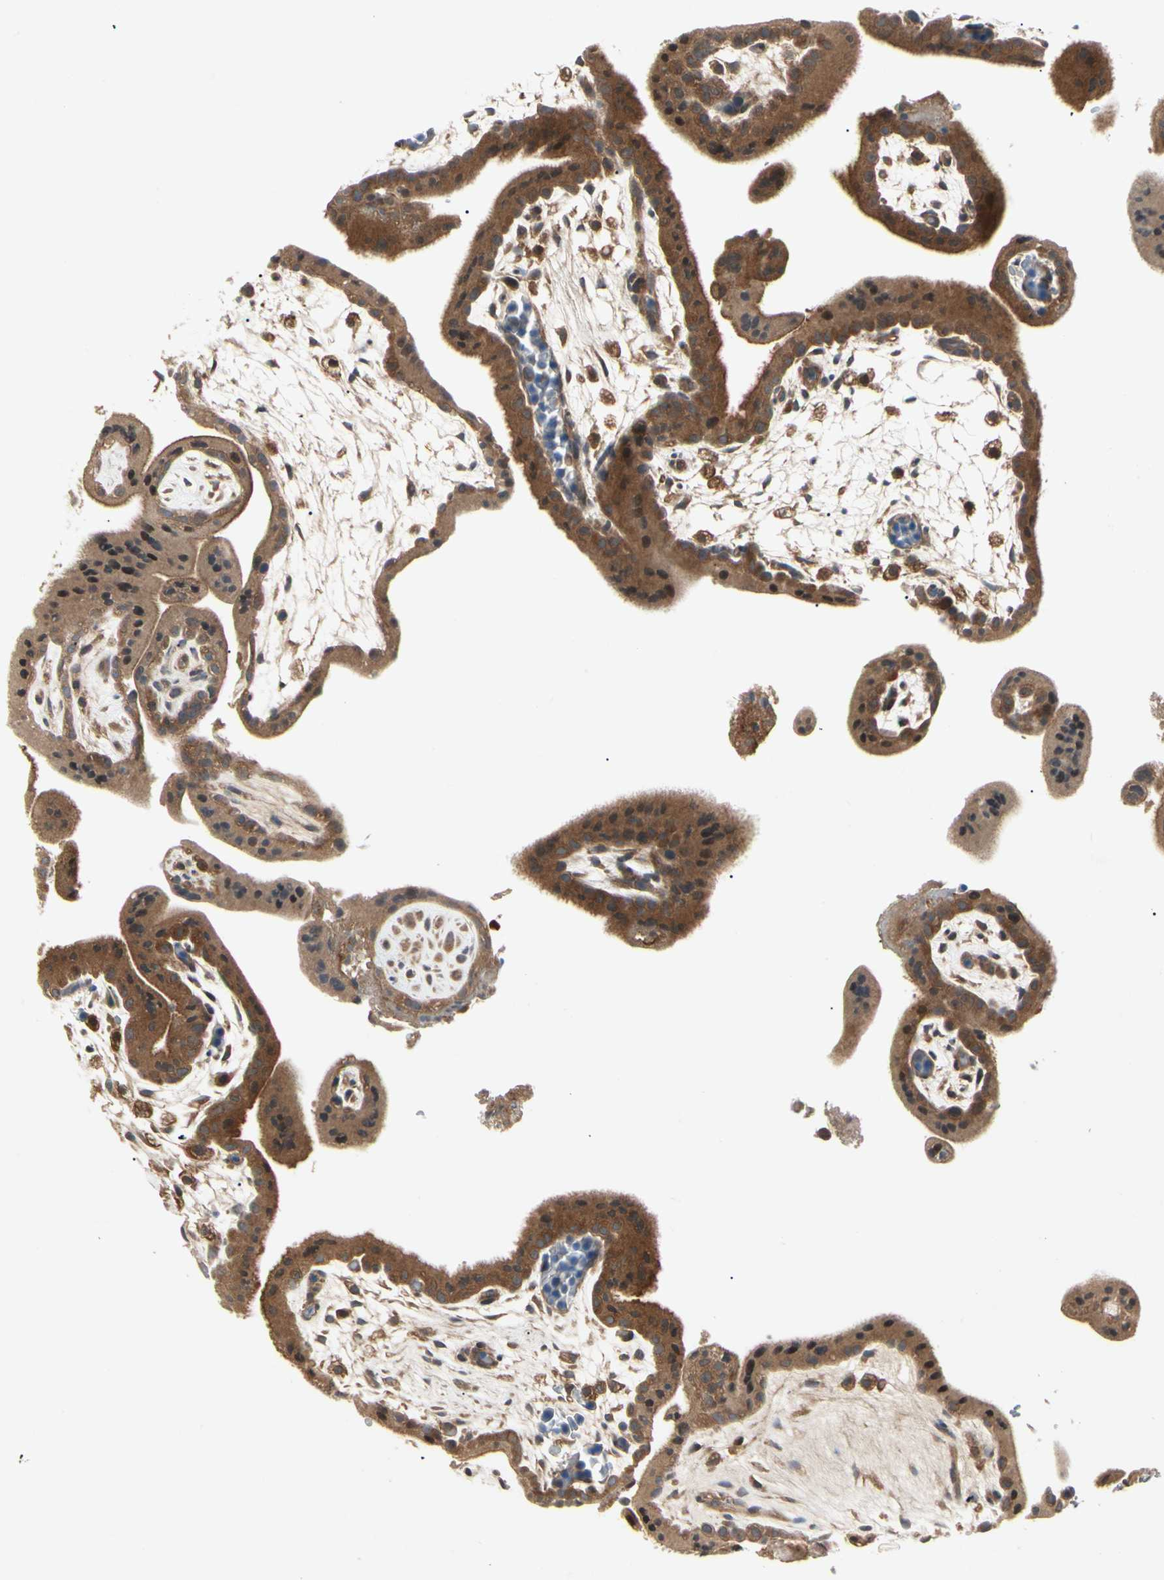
{"staining": {"intensity": "moderate", "quantity": ">75%", "location": "cytoplasmic/membranous"}, "tissue": "placenta", "cell_type": "Decidual cells", "image_type": "normal", "snomed": [{"axis": "morphology", "description": "Normal tissue, NOS"}, {"axis": "topography", "description": "Placenta"}], "caption": "Moderate cytoplasmic/membranous protein staining is identified in about >75% of decidual cells in placenta.", "gene": "RNF14", "patient": {"sex": "female", "age": 35}}